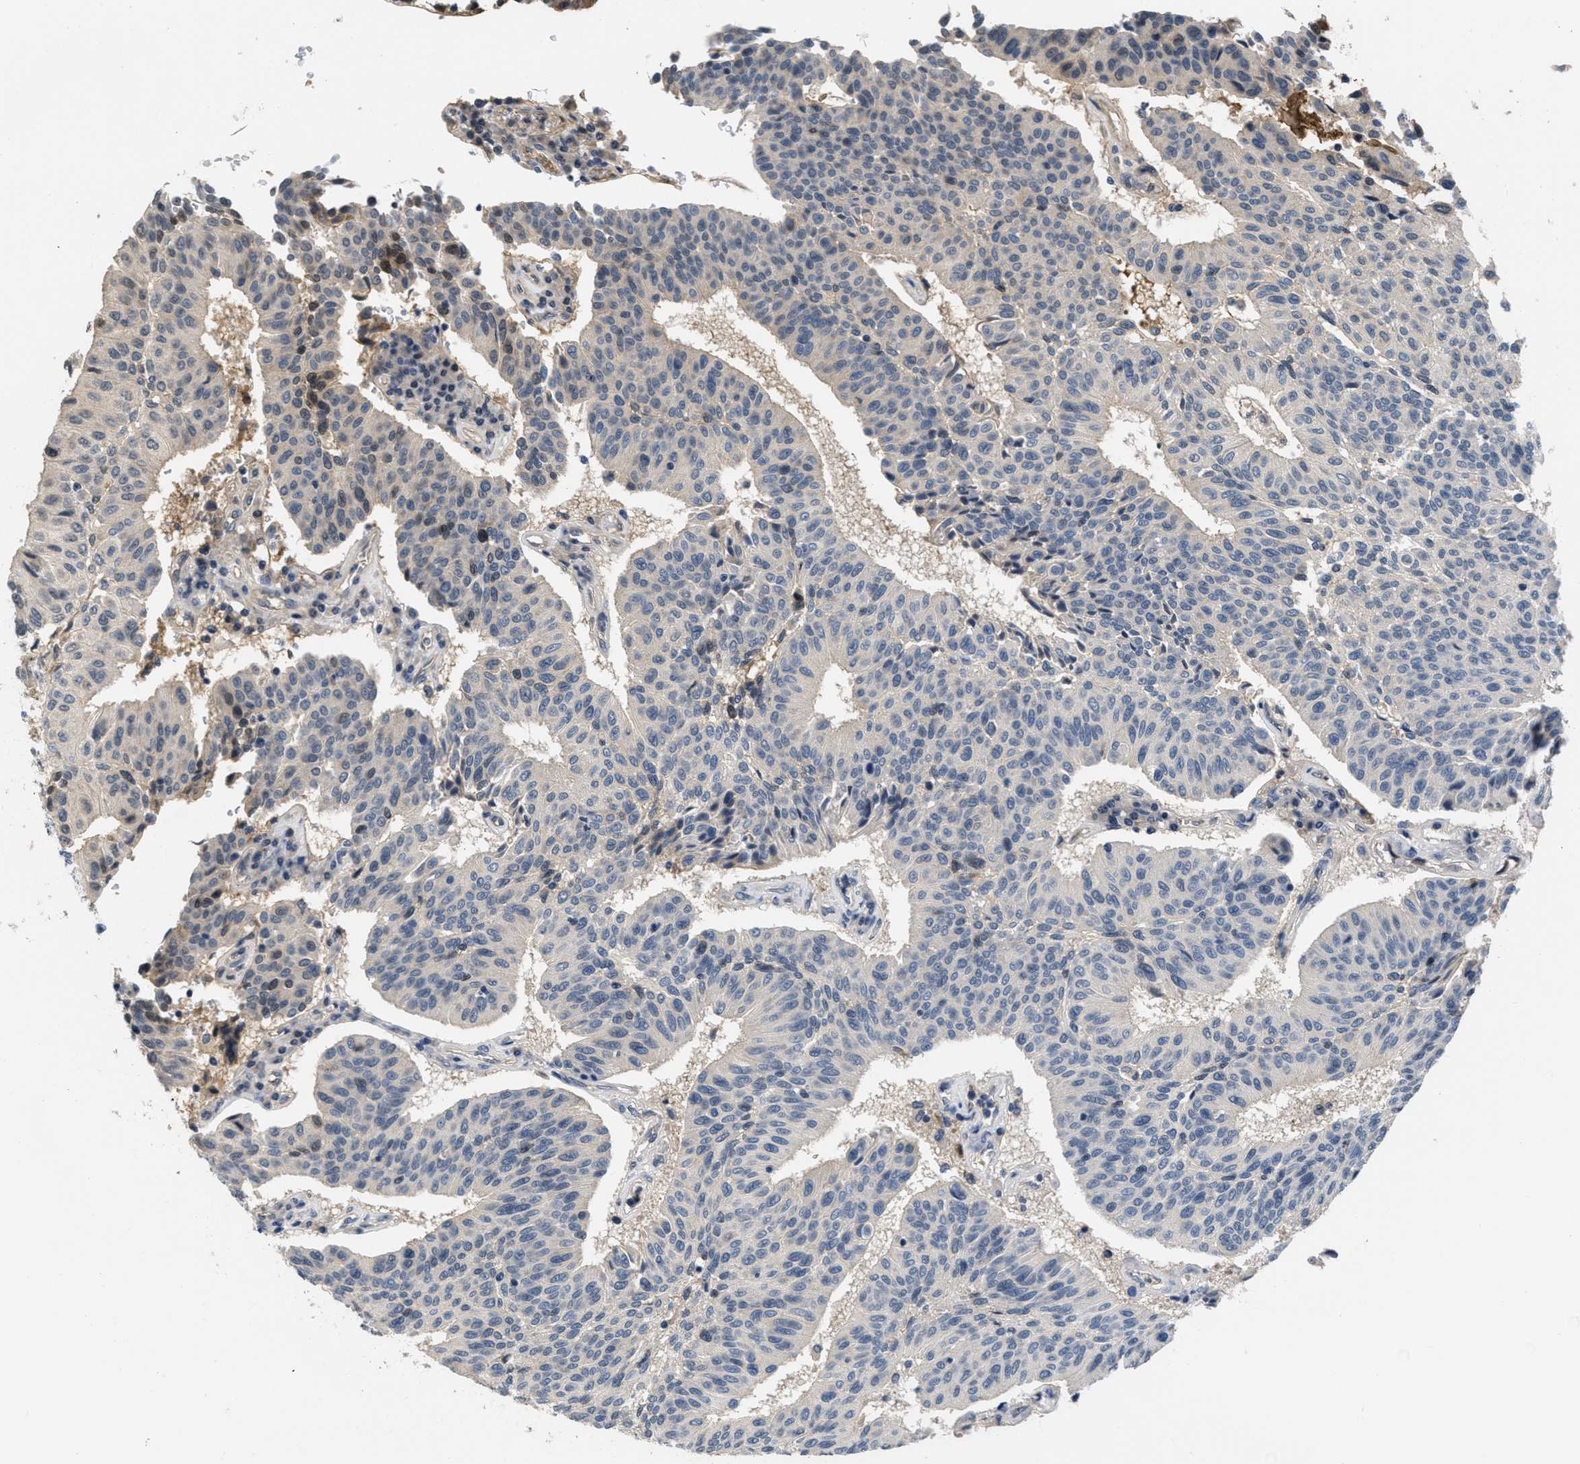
{"staining": {"intensity": "weak", "quantity": "<25%", "location": "cytoplasmic/membranous"}, "tissue": "urothelial cancer", "cell_type": "Tumor cells", "image_type": "cancer", "snomed": [{"axis": "morphology", "description": "Urothelial carcinoma, High grade"}, {"axis": "topography", "description": "Urinary bladder"}], "caption": "The IHC histopathology image has no significant positivity in tumor cells of high-grade urothelial carcinoma tissue. (Stains: DAB immunohistochemistry with hematoxylin counter stain, Microscopy: brightfield microscopy at high magnification).", "gene": "ANGPT1", "patient": {"sex": "male", "age": 66}}